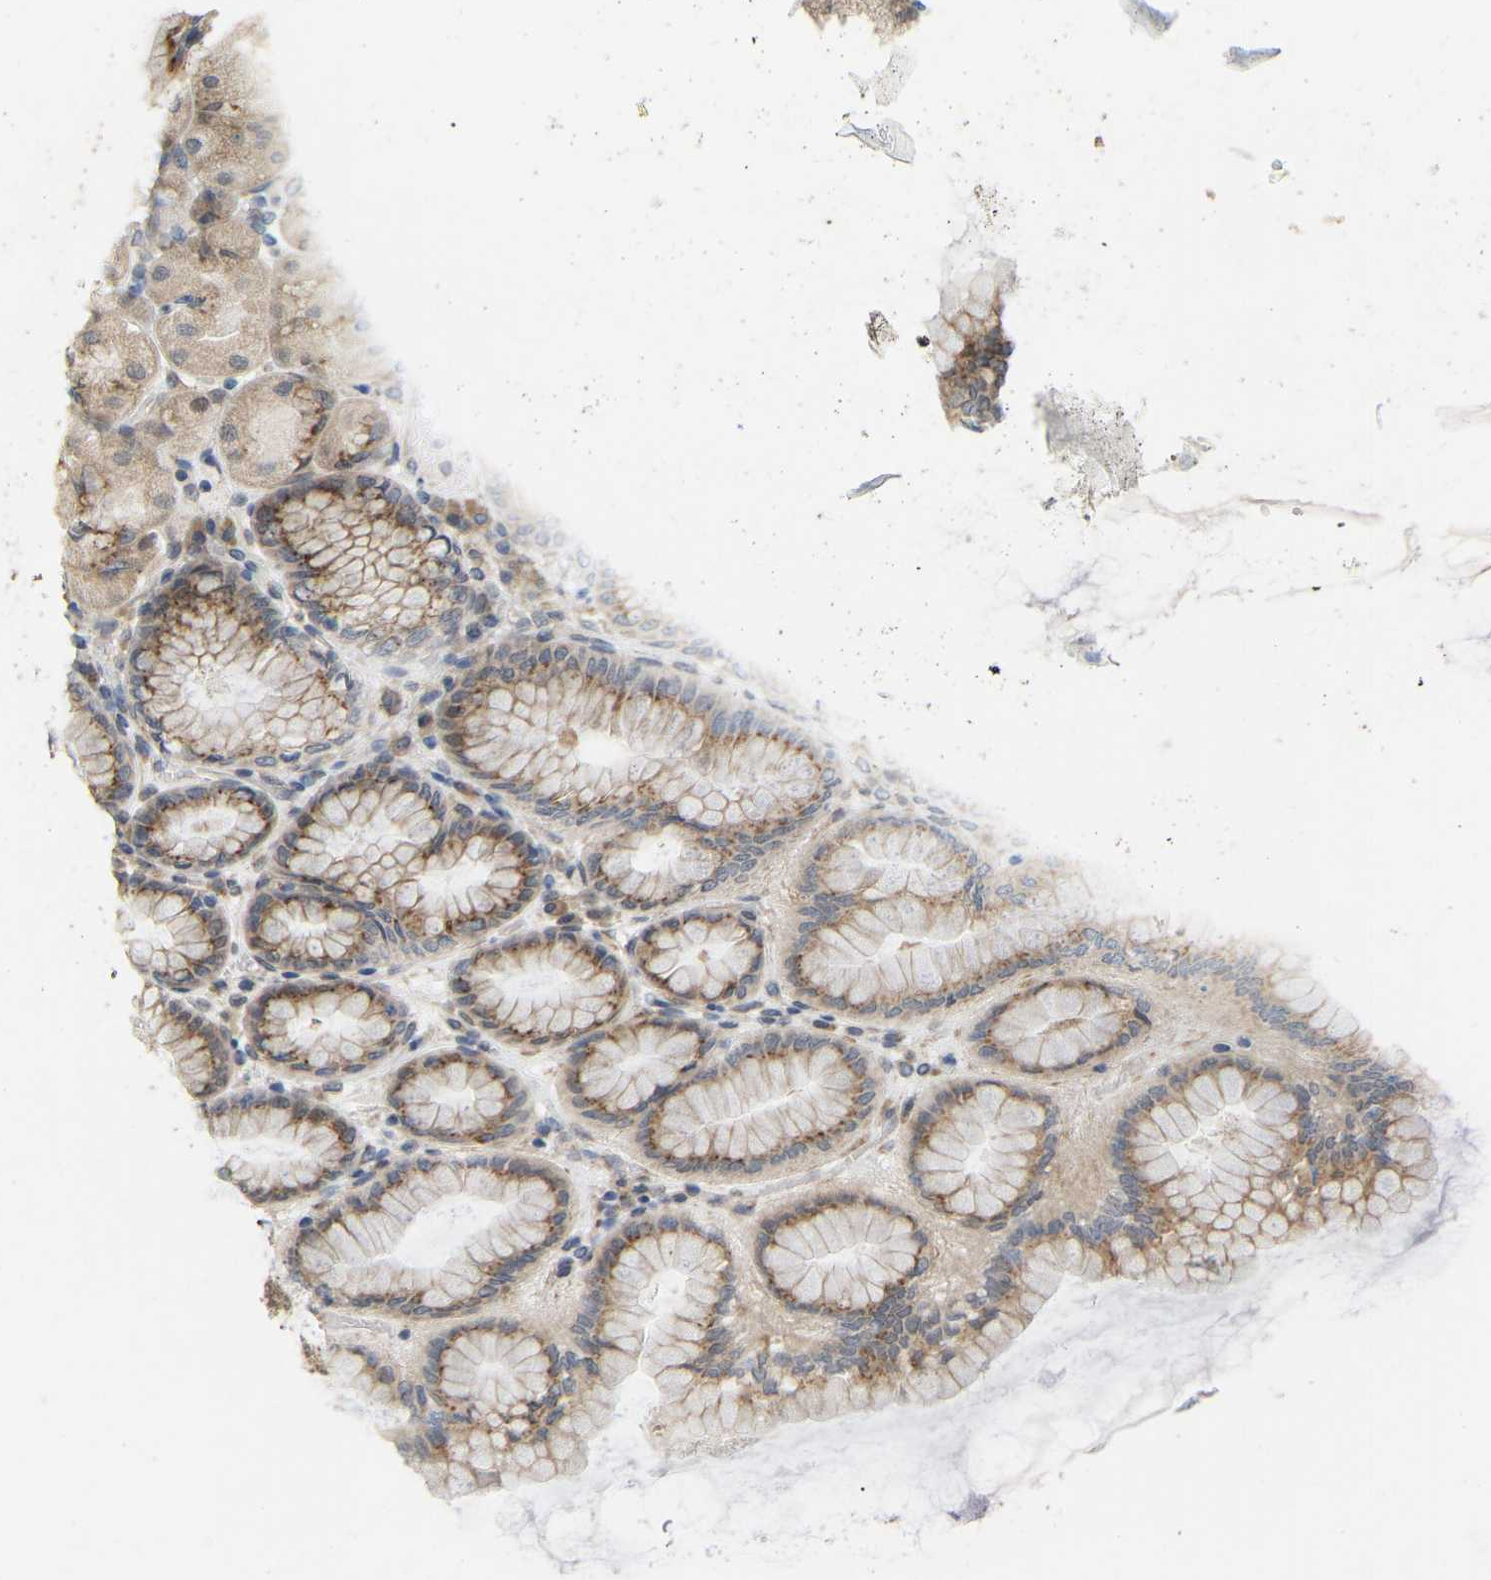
{"staining": {"intensity": "moderate", "quantity": ">75%", "location": "cytoplasmic/membranous"}, "tissue": "stomach", "cell_type": "Glandular cells", "image_type": "normal", "snomed": [{"axis": "morphology", "description": "Normal tissue, NOS"}, {"axis": "topography", "description": "Stomach, upper"}], "caption": "Immunohistochemistry staining of unremarkable stomach, which reveals medium levels of moderate cytoplasmic/membranous positivity in approximately >75% of glandular cells indicating moderate cytoplasmic/membranous protein expression. The staining was performed using DAB (brown) for protein detection and nuclei were counterstained in hematoxylin (blue).", "gene": "BEND3", "patient": {"sex": "female", "age": 56}}